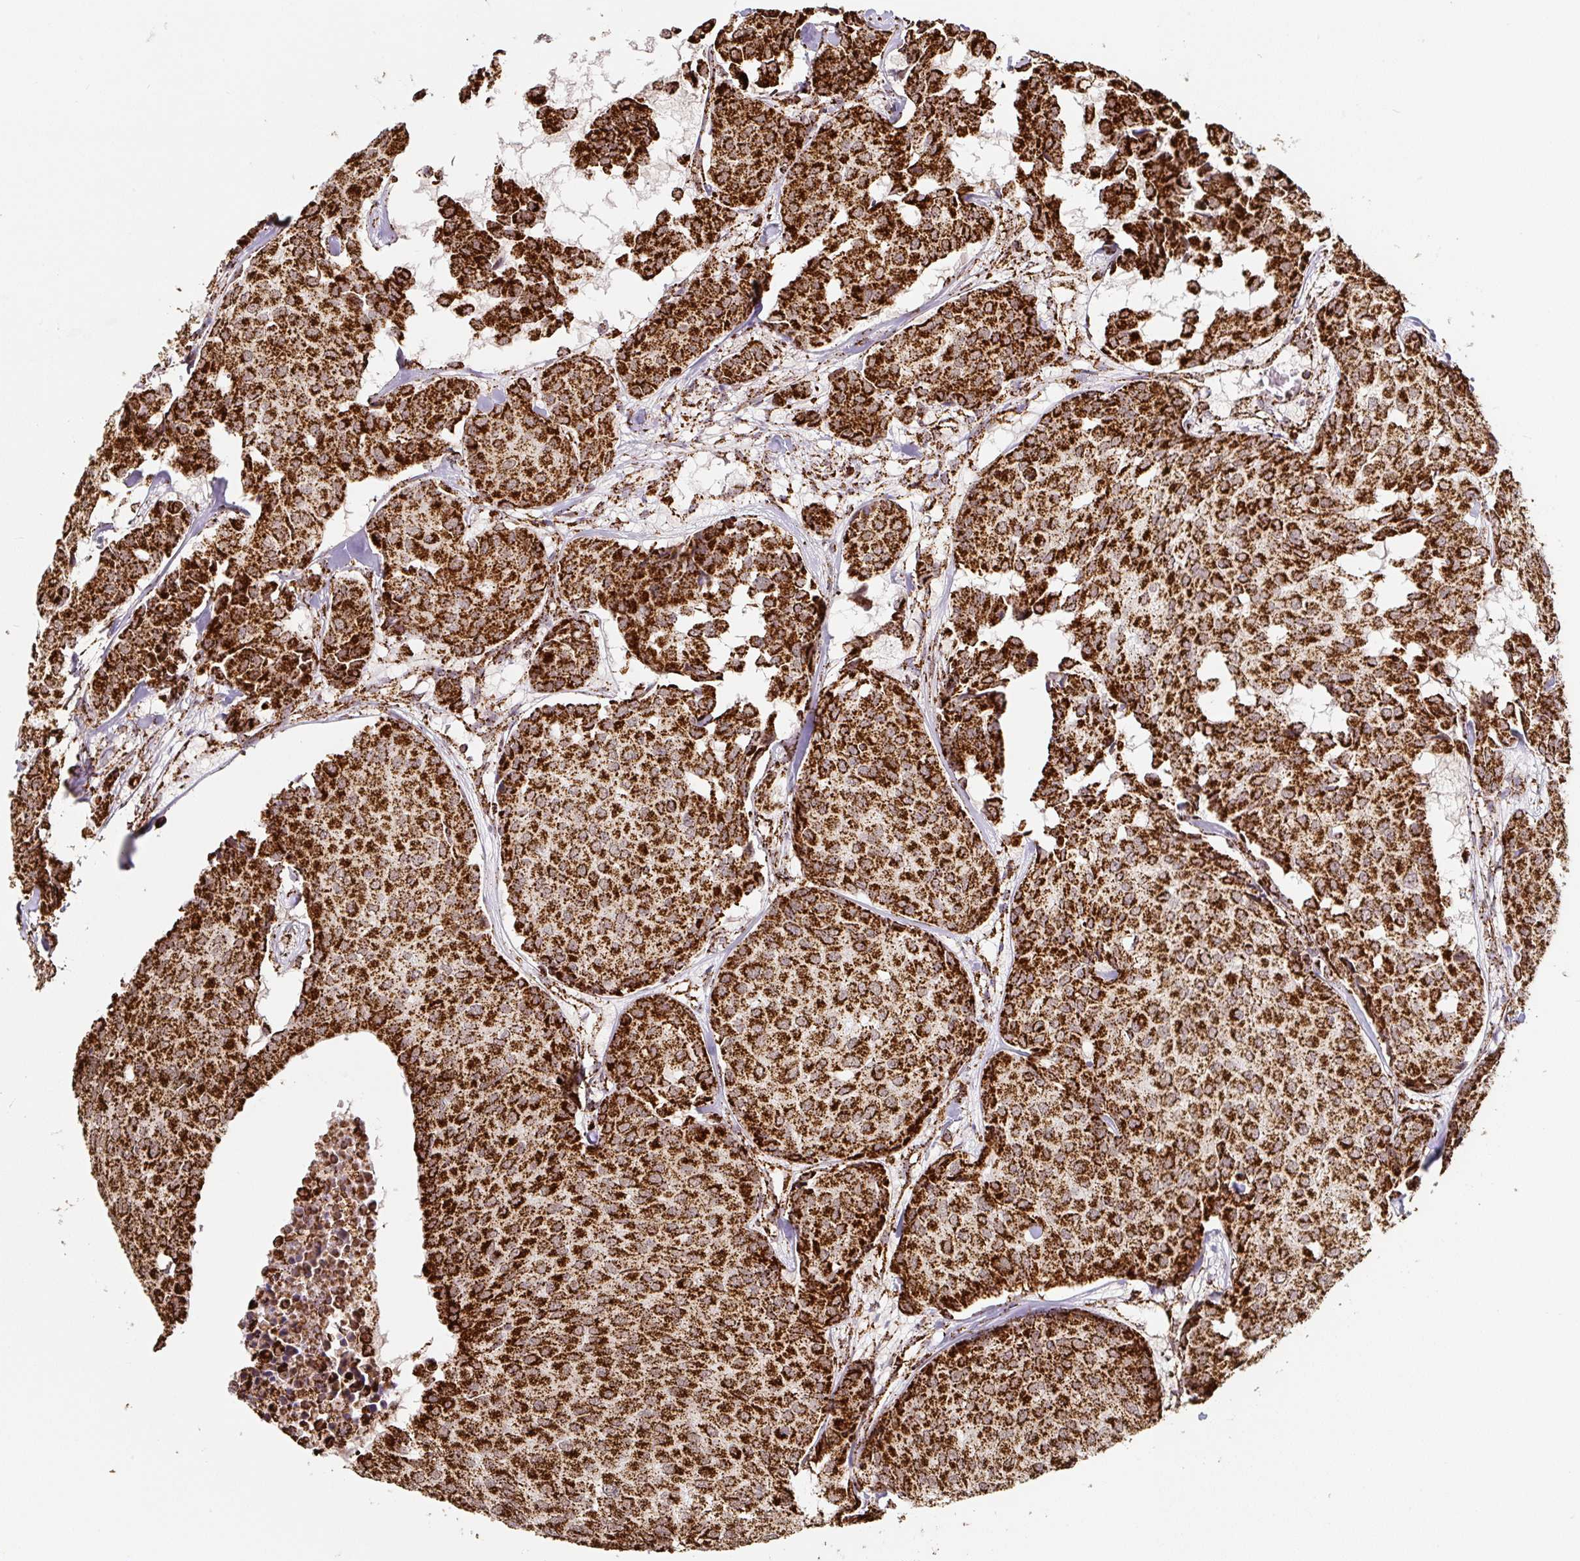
{"staining": {"intensity": "strong", "quantity": ">75%", "location": "cytoplasmic/membranous"}, "tissue": "breast cancer", "cell_type": "Tumor cells", "image_type": "cancer", "snomed": [{"axis": "morphology", "description": "Duct carcinoma"}, {"axis": "topography", "description": "Breast"}], "caption": "Immunohistochemistry (IHC) micrograph of human breast cancer stained for a protein (brown), which shows high levels of strong cytoplasmic/membranous positivity in approximately >75% of tumor cells.", "gene": "ATP5F1A", "patient": {"sex": "female", "age": 75}}